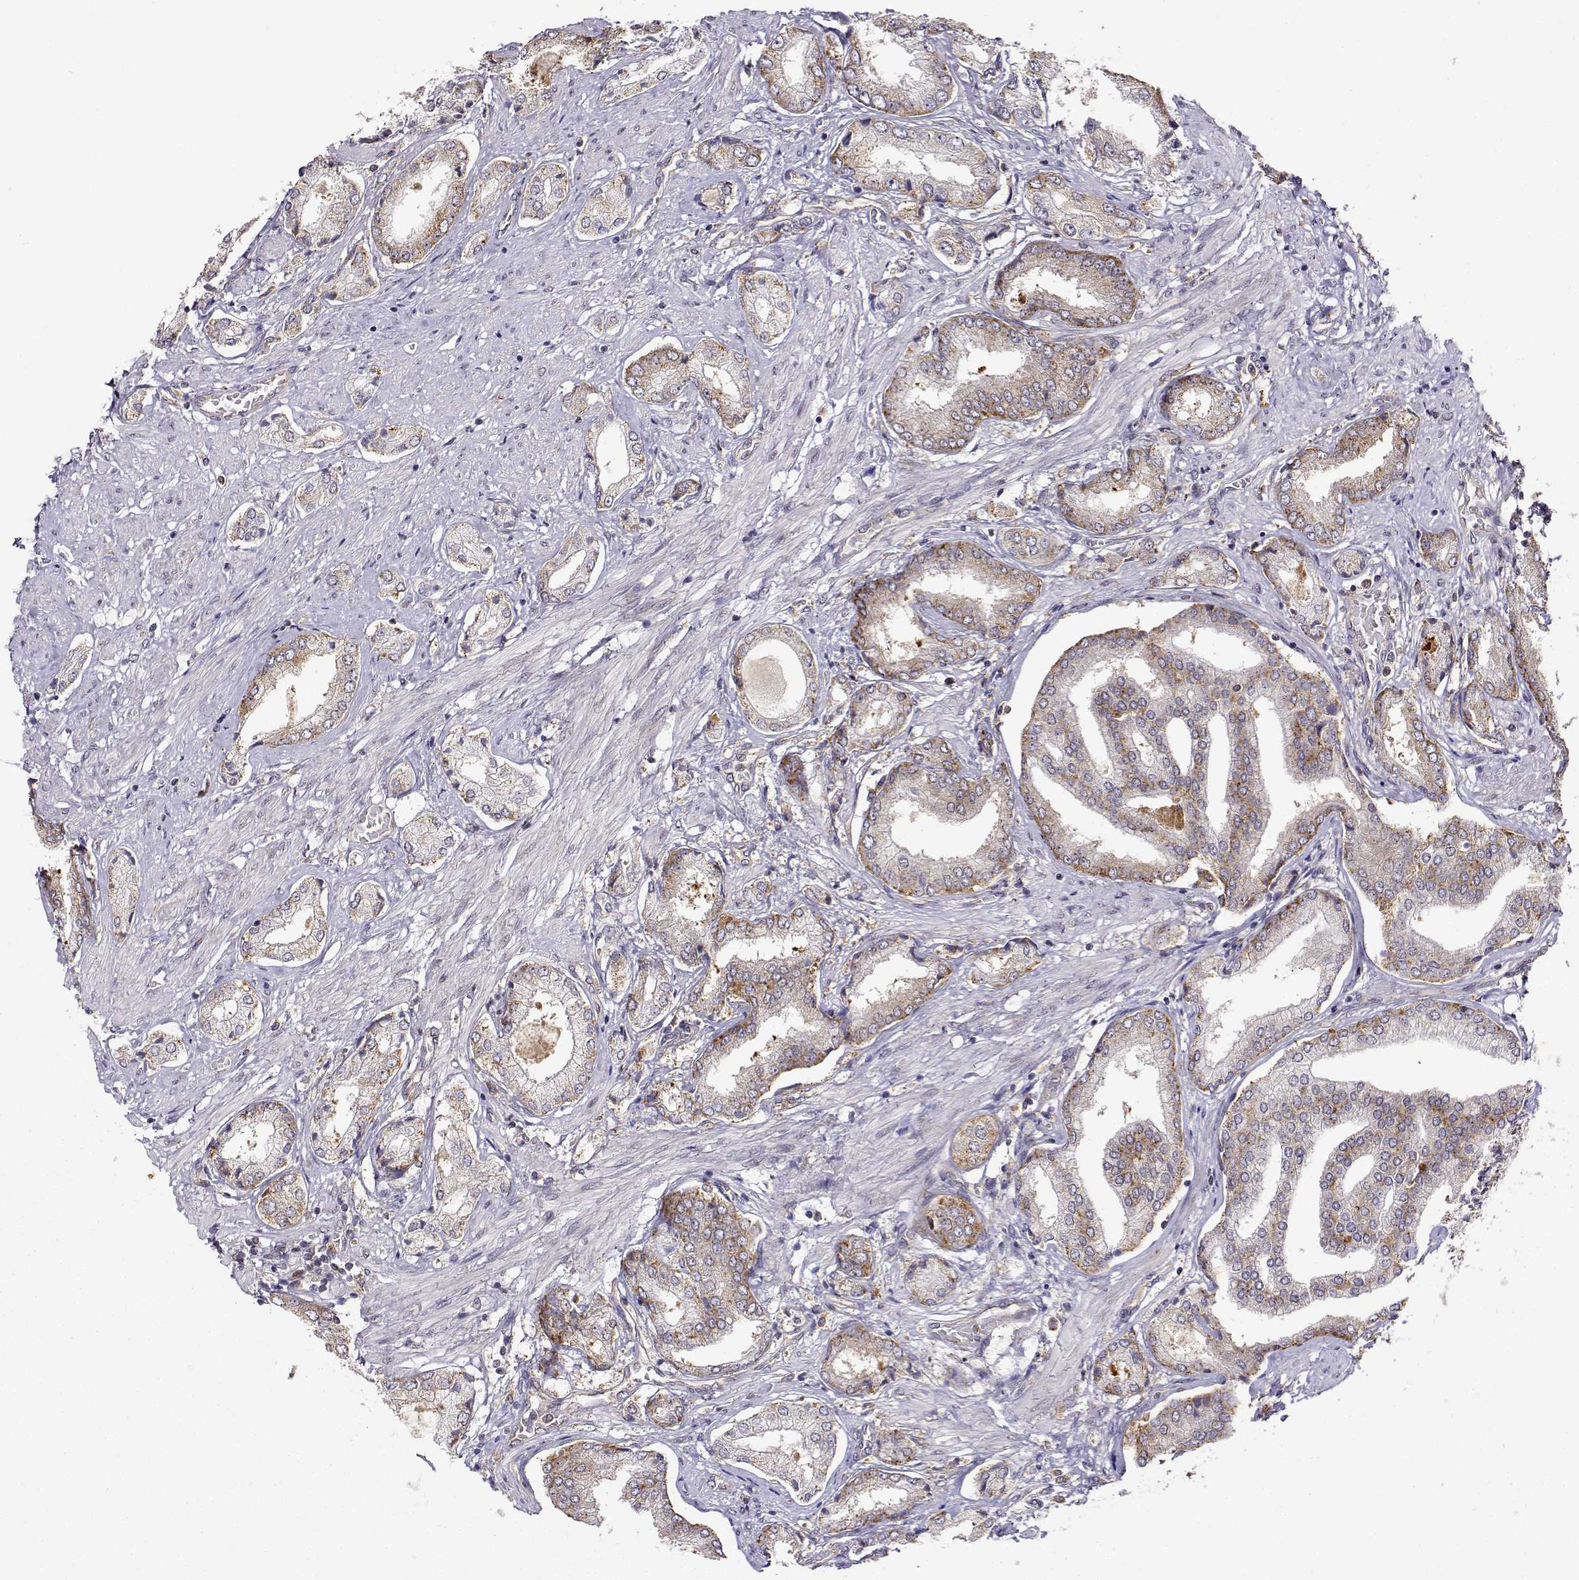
{"staining": {"intensity": "weak", "quantity": ">75%", "location": "cytoplasmic/membranous"}, "tissue": "prostate cancer", "cell_type": "Tumor cells", "image_type": "cancer", "snomed": [{"axis": "morphology", "description": "Adenocarcinoma, NOS"}, {"axis": "topography", "description": "Prostate"}], "caption": "Immunohistochemistry histopathology image of adenocarcinoma (prostate) stained for a protein (brown), which demonstrates low levels of weak cytoplasmic/membranous positivity in about >75% of tumor cells.", "gene": "RNF13", "patient": {"sex": "male", "age": 63}}